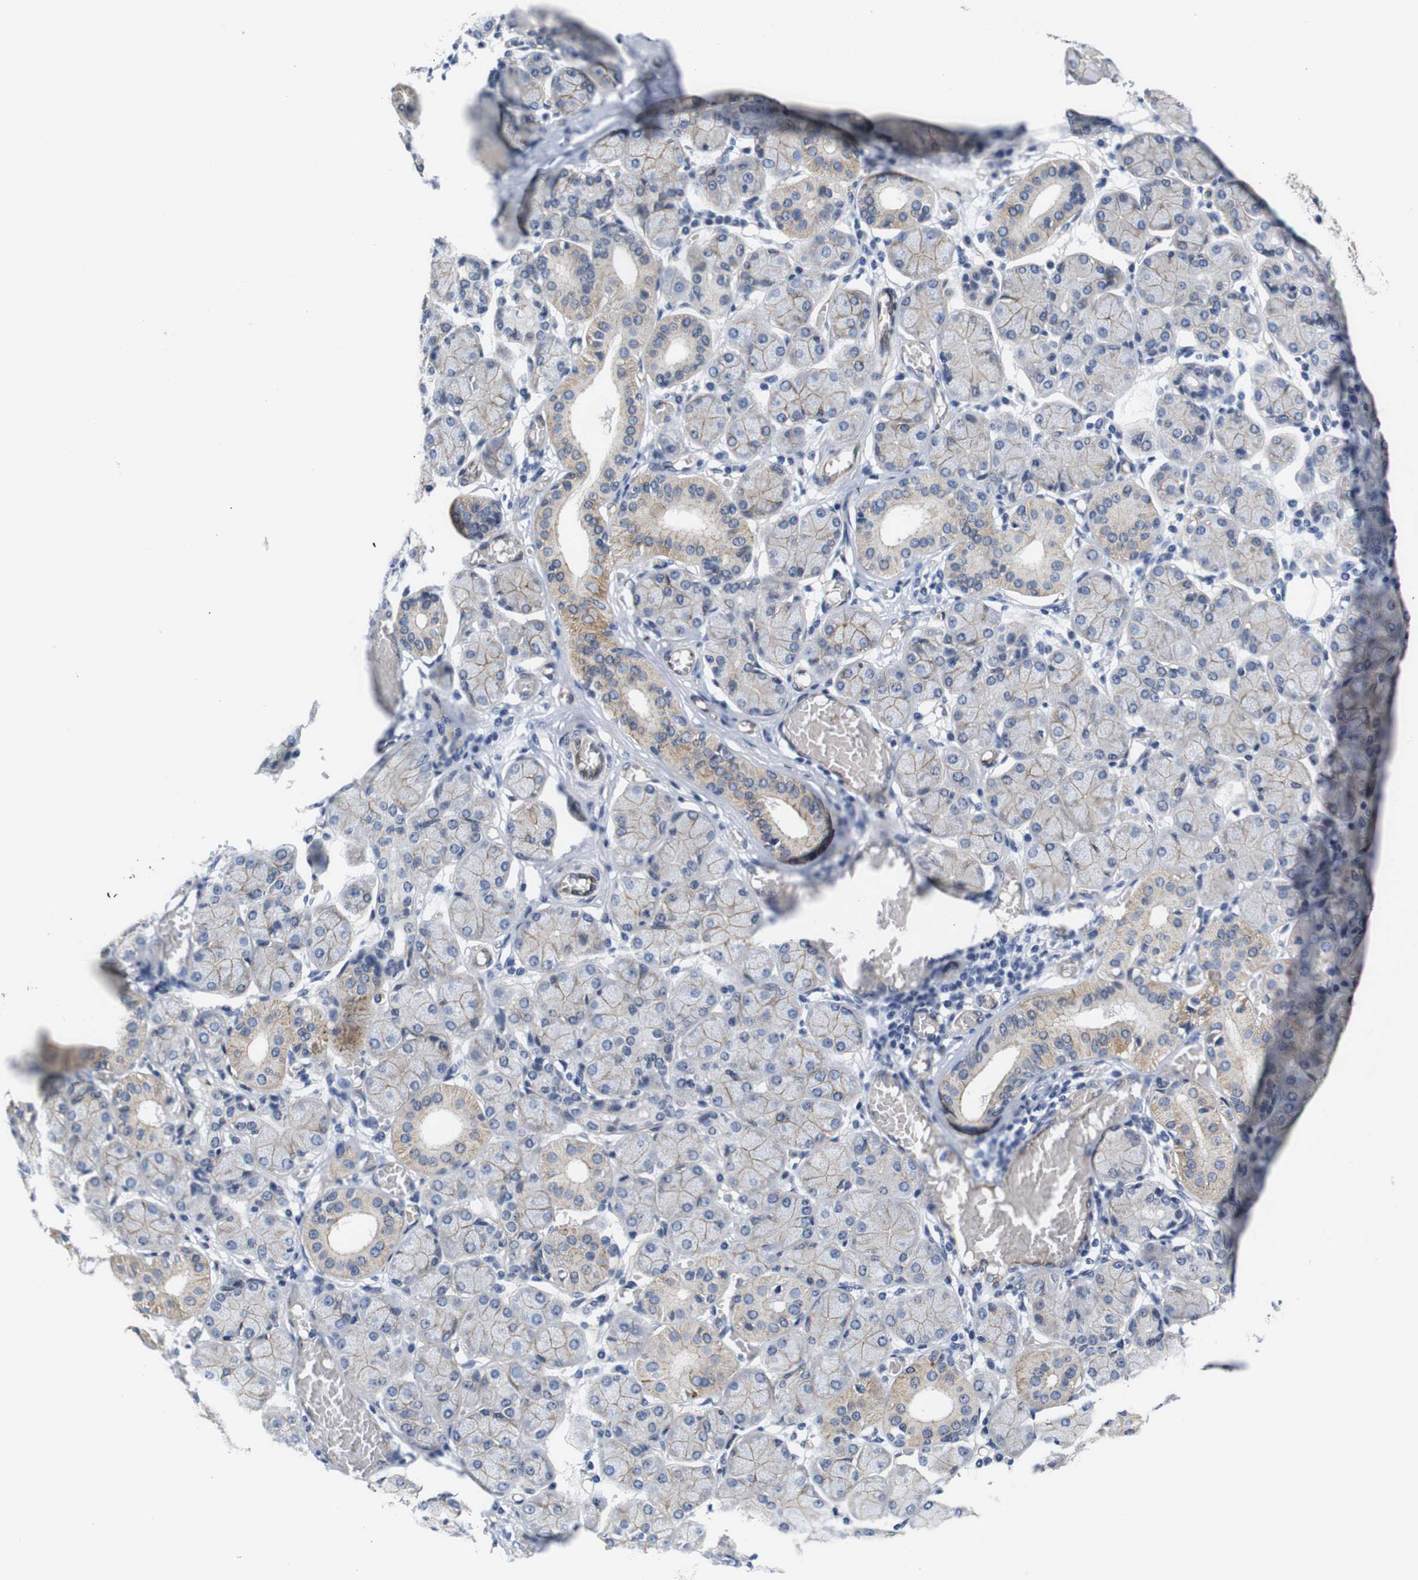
{"staining": {"intensity": "moderate", "quantity": "25%-75%", "location": "cytoplasmic/membranous"}, "tissue": "salivary gland", "cell_type": "Glandular cells", "image_type": "normal", "snomed": [{"axis": "morphology", "description": "Normal tissue, NOS"}, {"axis": "topography", "description": "Salivary gland"}], "caption": "Immunohistochemistry of normal human salivary gland reveals medium levels of moderate cytoplasmic/membranous expression in about 25%-75% of glandular cells.", "gene": "SOCS3", "patient": {"sex": "female", "age": 24}}